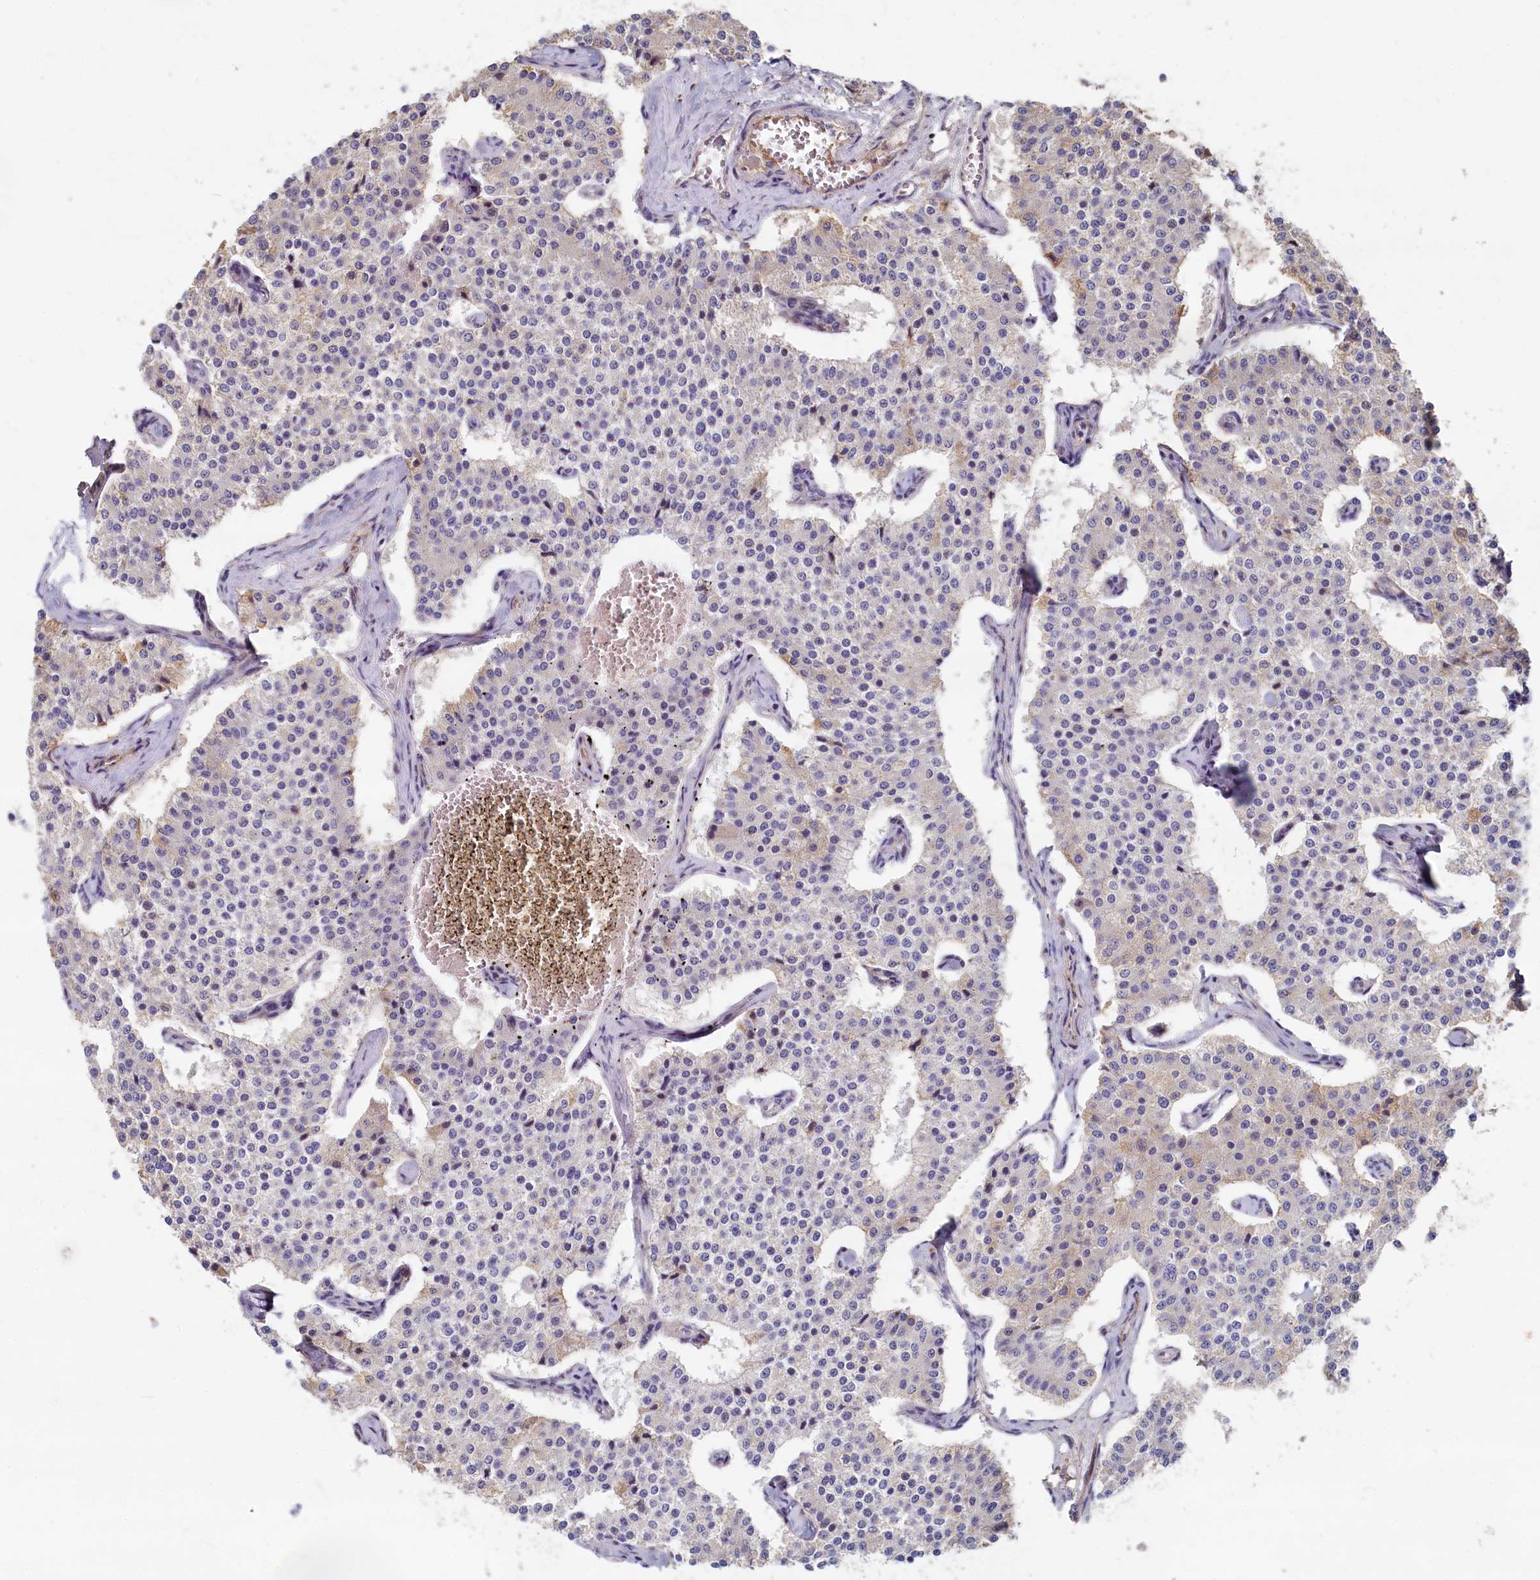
{"staining": {"intensity": "negative", "quantity": "none", "location": "none"}, "tissue": "carcinoid", "cell_type": "Tumor cells", "image_type": "cancer", "snomed": [{"axis": "morphology", "description": "Carcinoid, malignant, NOS"}, {"axis": "topography", "description": "Colon"}], "caption": "Immunohistochemical staining of carcinoid (malignant) demonstrates no significant positivity in tumor cells. Nuclei are stained in blue.", "gene": "ASXL3", "patient": {"sex": "female", "age": 52}}